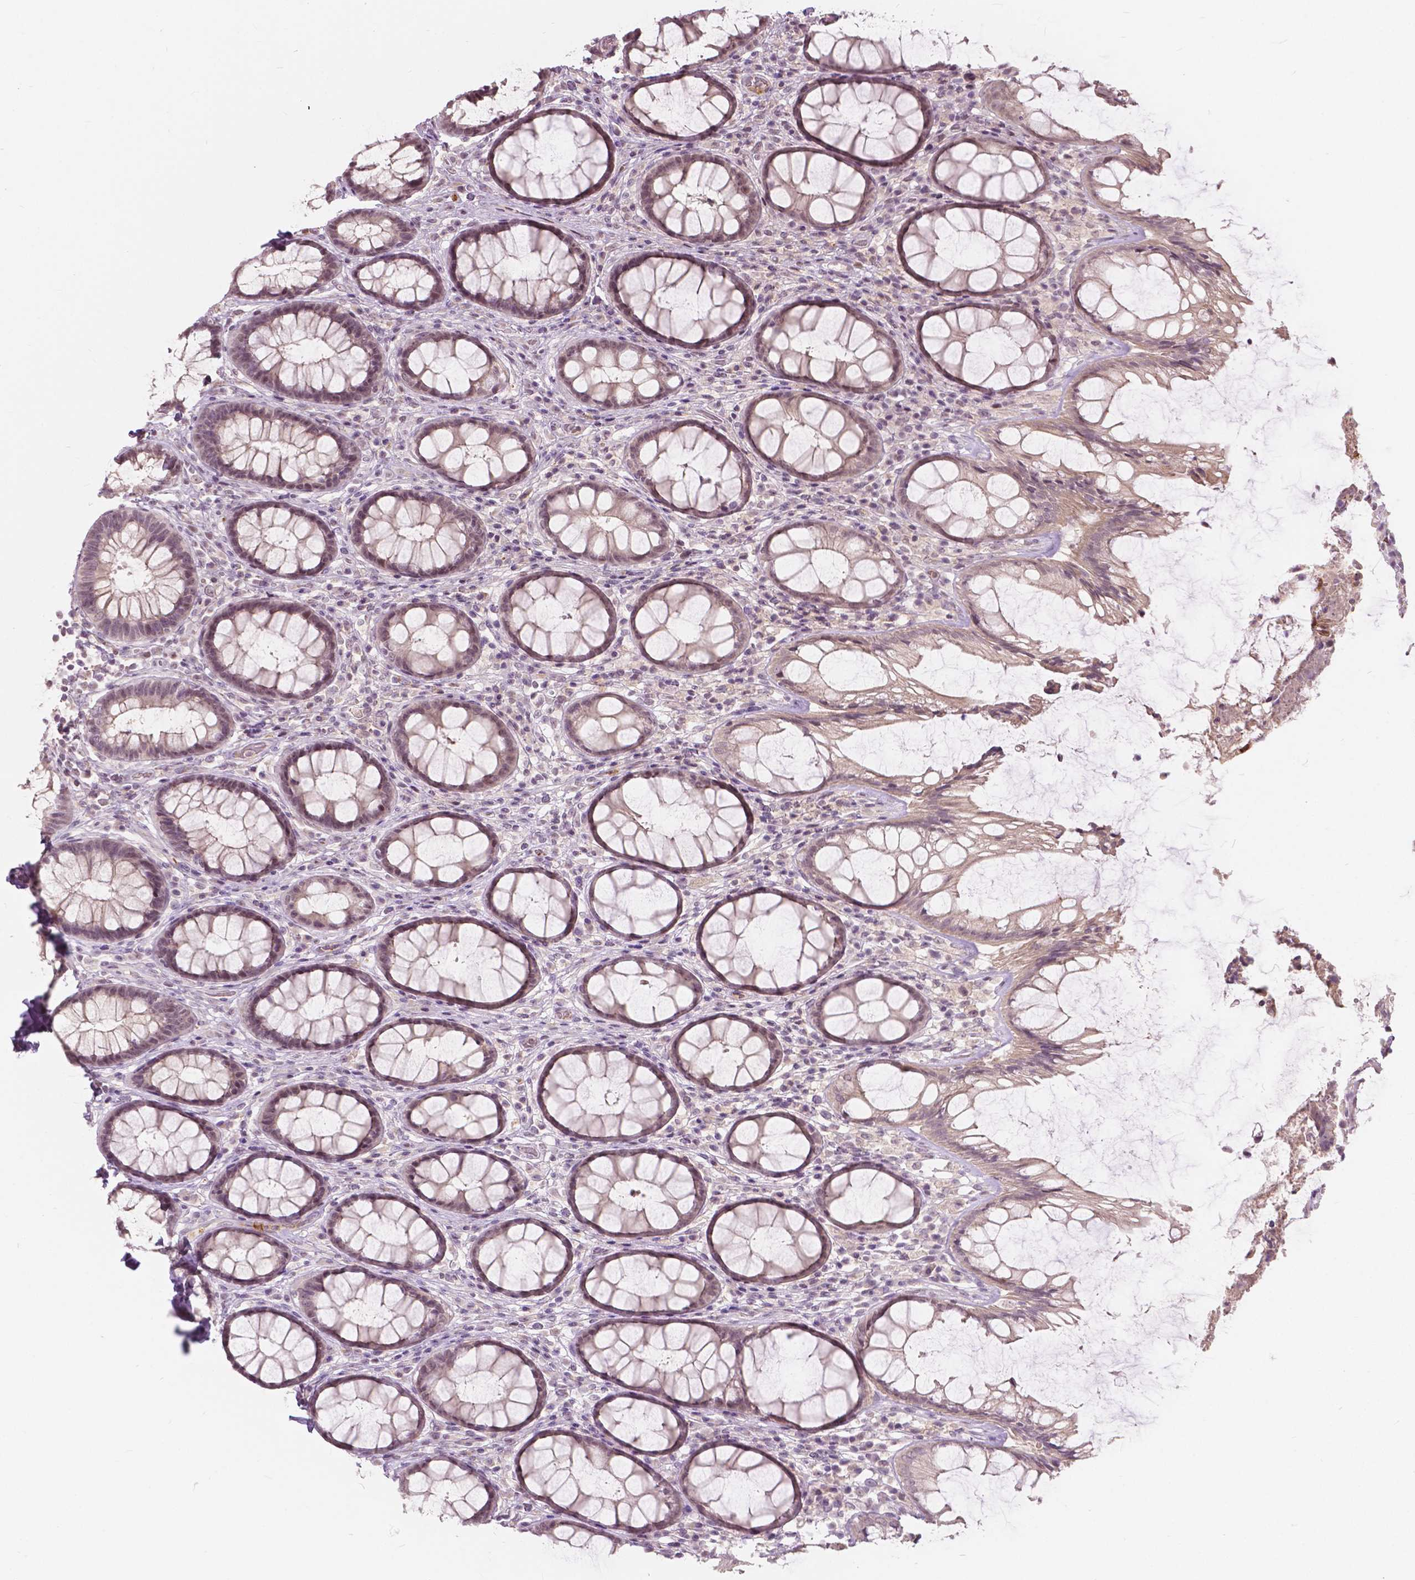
{"staining": {"intensity": "weak", "quantity": "25%-75%", "location": "cytoplasmic/membranous"}, "tissue": "rectum", "cell_type": "Glandular cells", "image_type": "normal", "snomed": [{"axis": "morphology", "description": "Normal tissue, NOS"}, {"axis": "topography", "description": "Rectum"}], "caption": "Glandular cells display weak cytoplasmic/membranous expression in about 25%-75% of cells in unremarkable rectum.", "gene": "DLX6", "patient": {"sex": "male", "age": 72}}